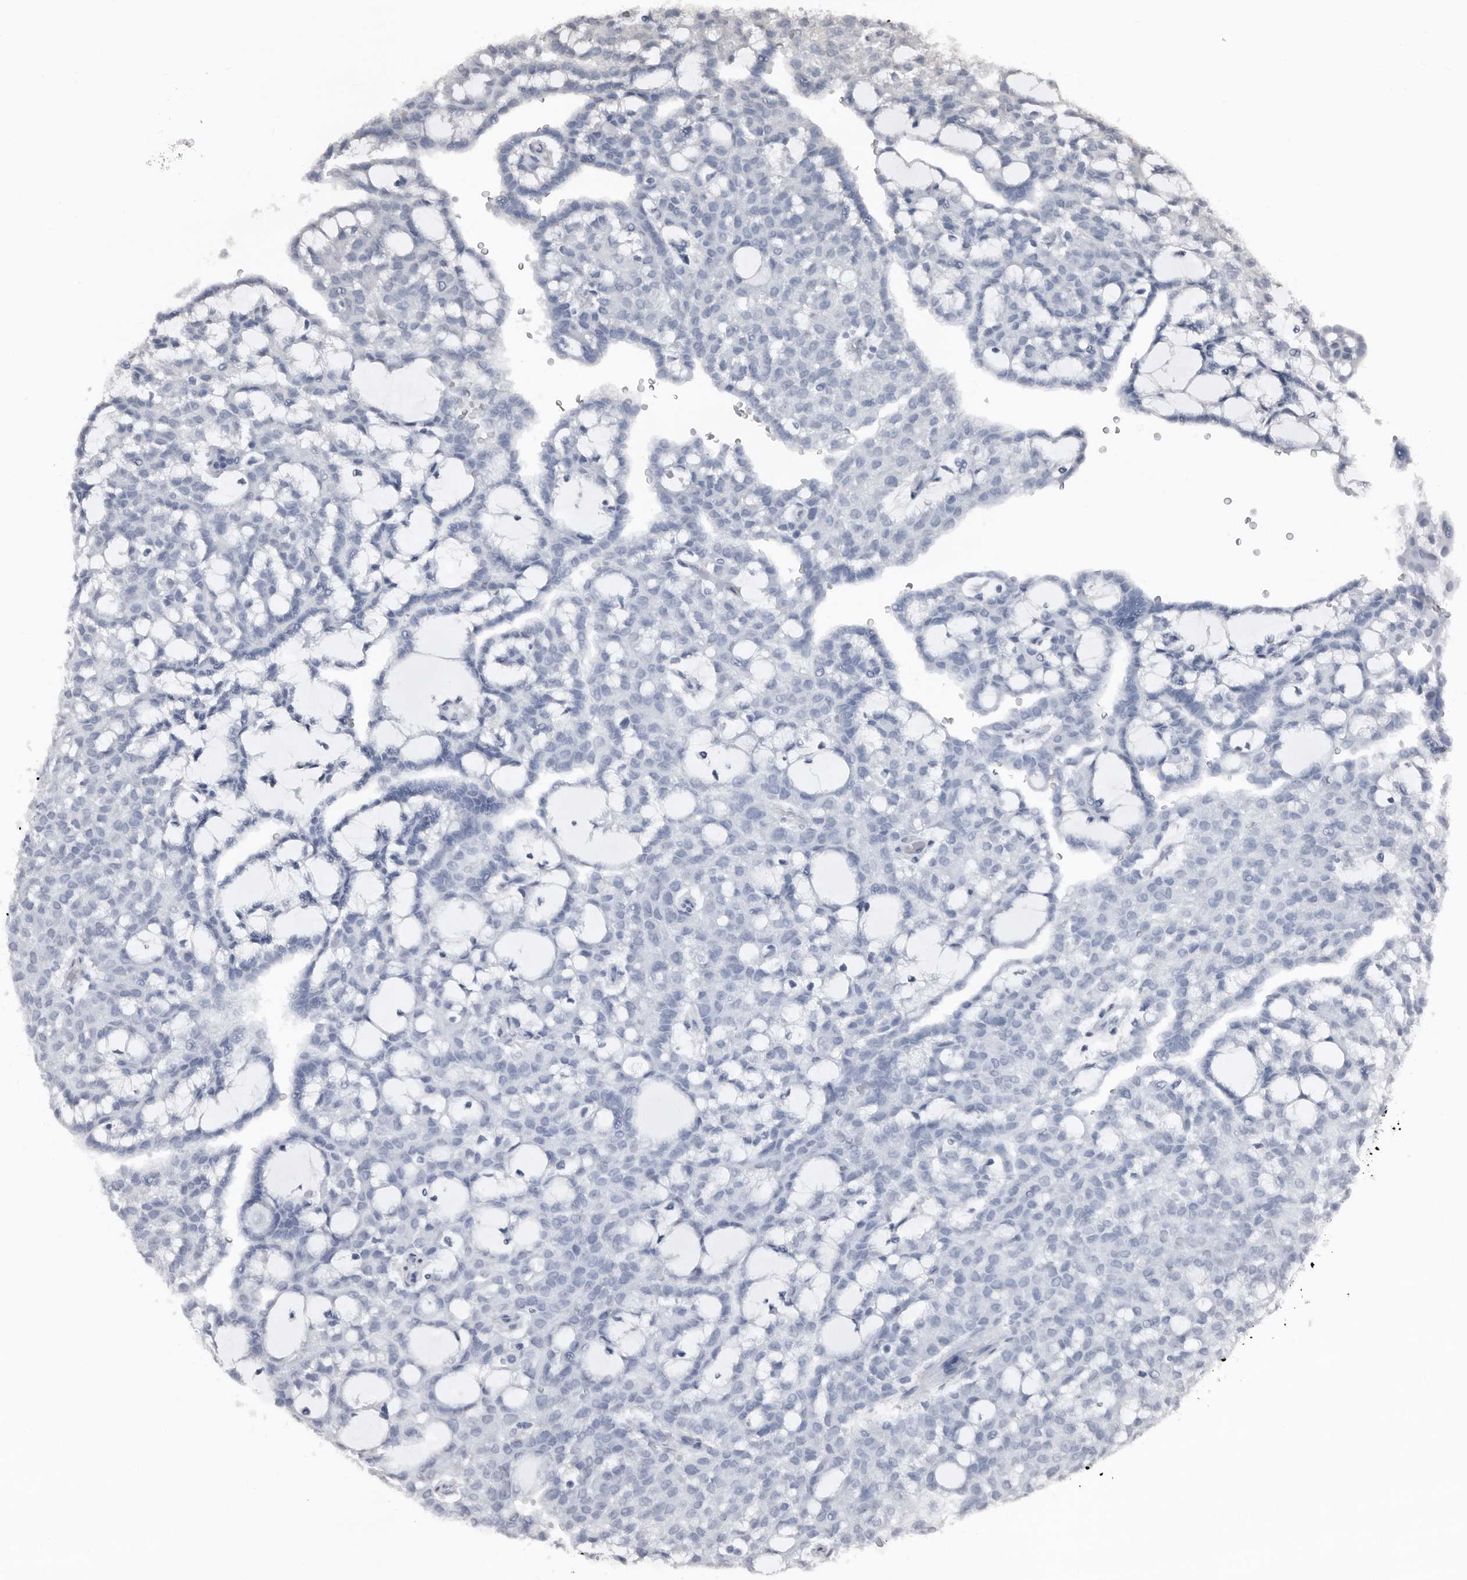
{"staining": {"intensity": "negative", "quantity": "none", "location": "none"}, "tissue": "renal cancer", "cell_type": "Tumor cells", "image_type": "cancer", "snomed": [{"axis": "morphology", "description": "Adenocarcinoma, NOS"}, {"axis": "topography", "description": "Kidney"}], "caption": "This is a image of immunohistochemistry (IHC) staining of adenocarcinoma (renal), which shows no expression in tumor cells.", "gene": "DHPS", "patient": {"sex": "male", "age": 63}}